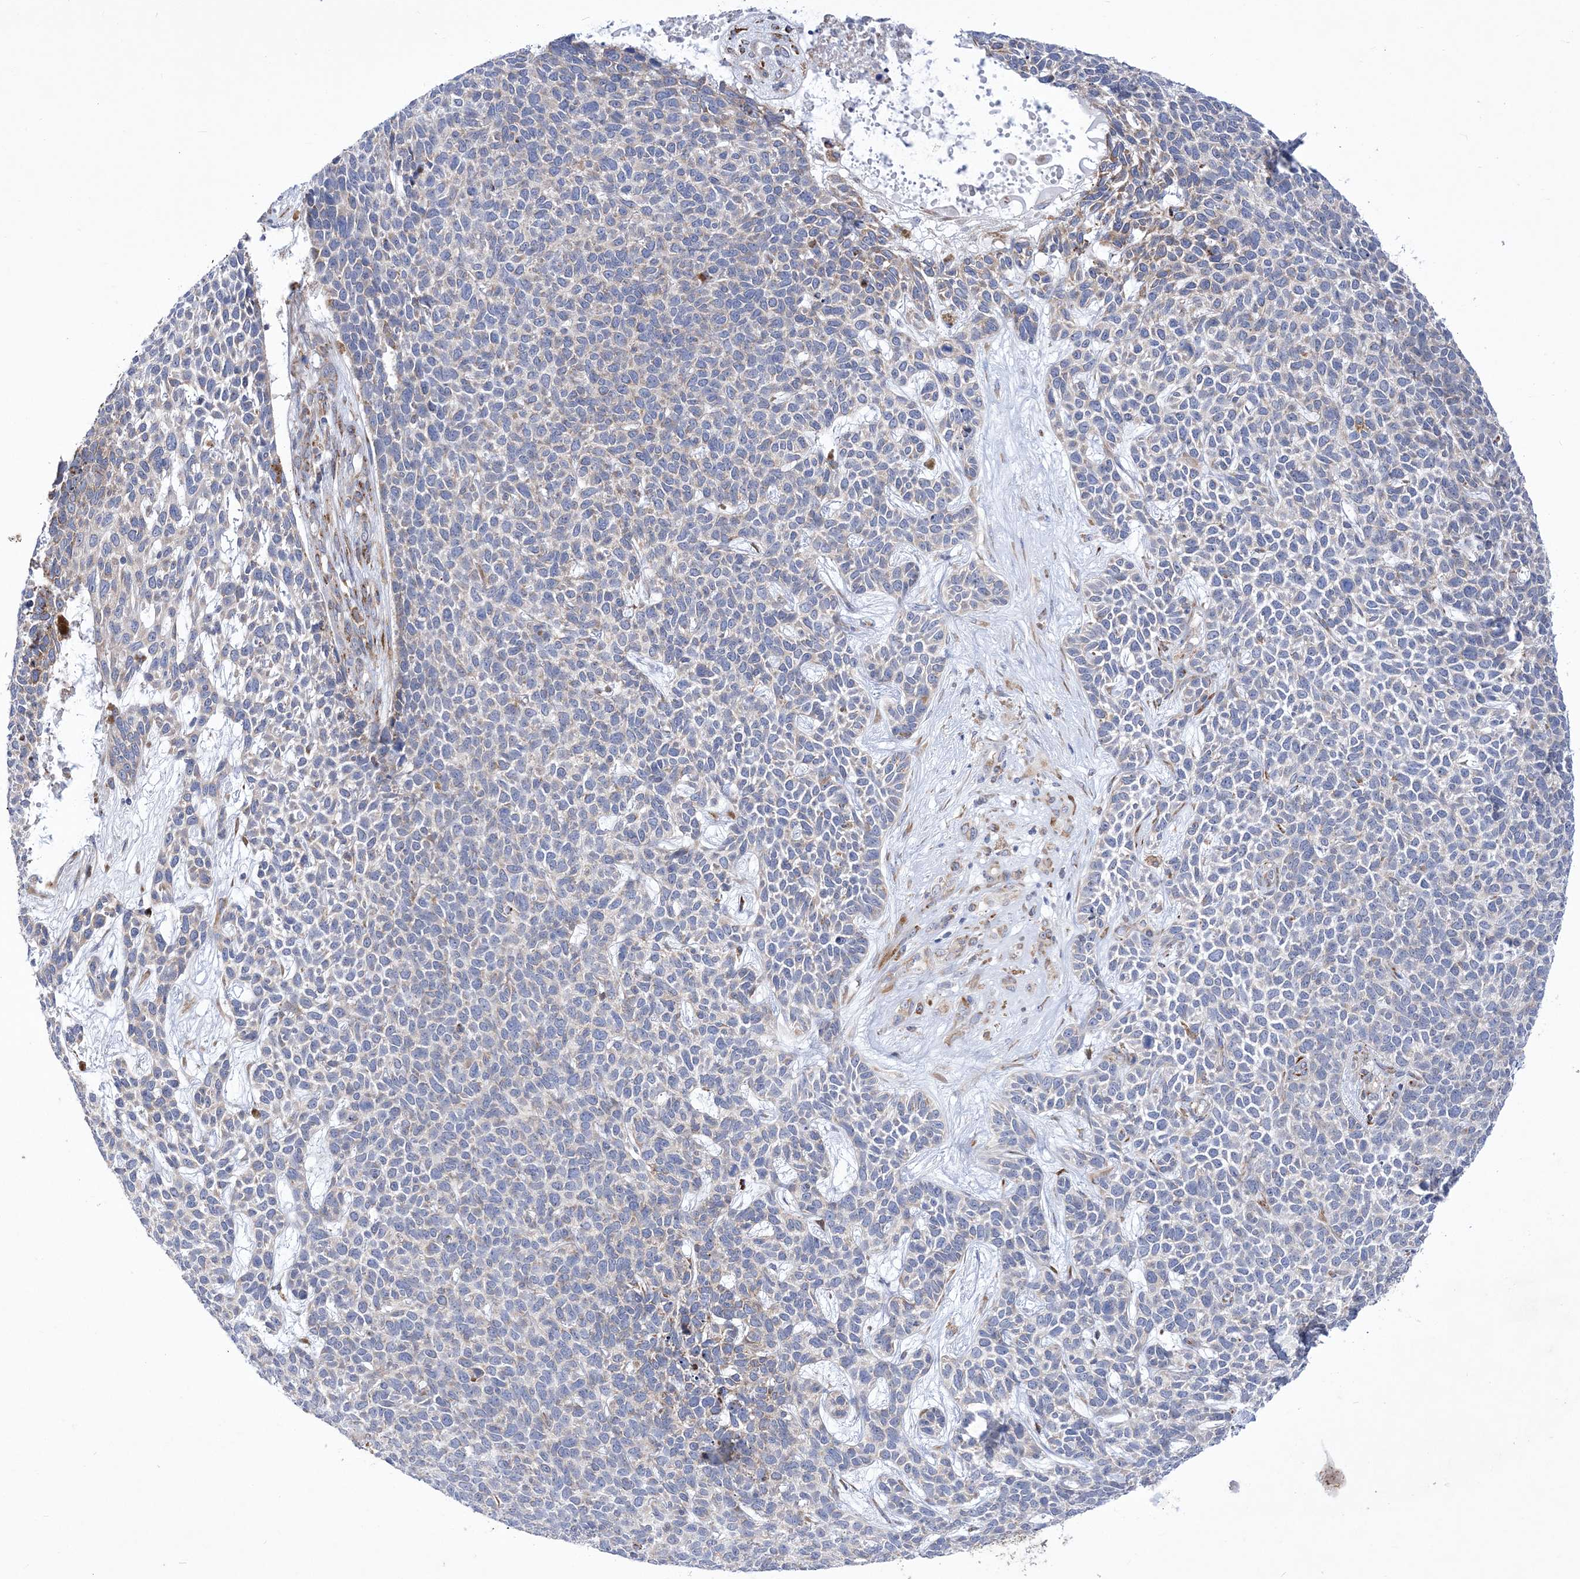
{"staining": {"intensity": "negative", "quantity": "none", "location": "none"}, "tissue": "skin cancer", "cell_type": "Tumor cells", "image_type": "cancer", "snomed": [{"axis": "morphology", "description": "Basal cell carcinoma"}, {"axis": "topography", "description": "Skin"}], "caption": "Immunohistochemistry (IHC) histopathology image of neoplastic tissue: skin basal cell carcinoma stained with DAB (3,3'-diaminobenzidine) shows no significant protein positivity in tumor cells.", "gene": "MED31", "patient": {"sex": "female", "age": 84}}